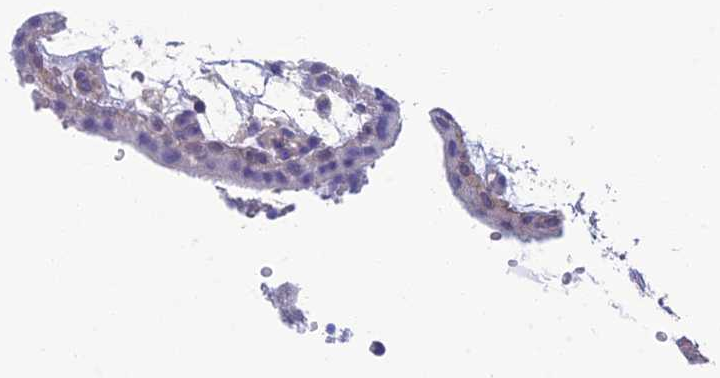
{"staining": {"intensity": "negative", "quantity": "none", "location": "none"}, "tissue": "placenta", "cell_type": "Decidual cells", "image_type": "normal", "snomed": [{"axis": "morphology", "description": "Normal tissue, NOS"}, {"axis": "topography", "description": "Placenta"}], "caption": "Placenta stained for a protein using IHC exhibits no expression decidual cells.", "gene": "NEURL1", "patient": {"sex": "female", "age": 18}}